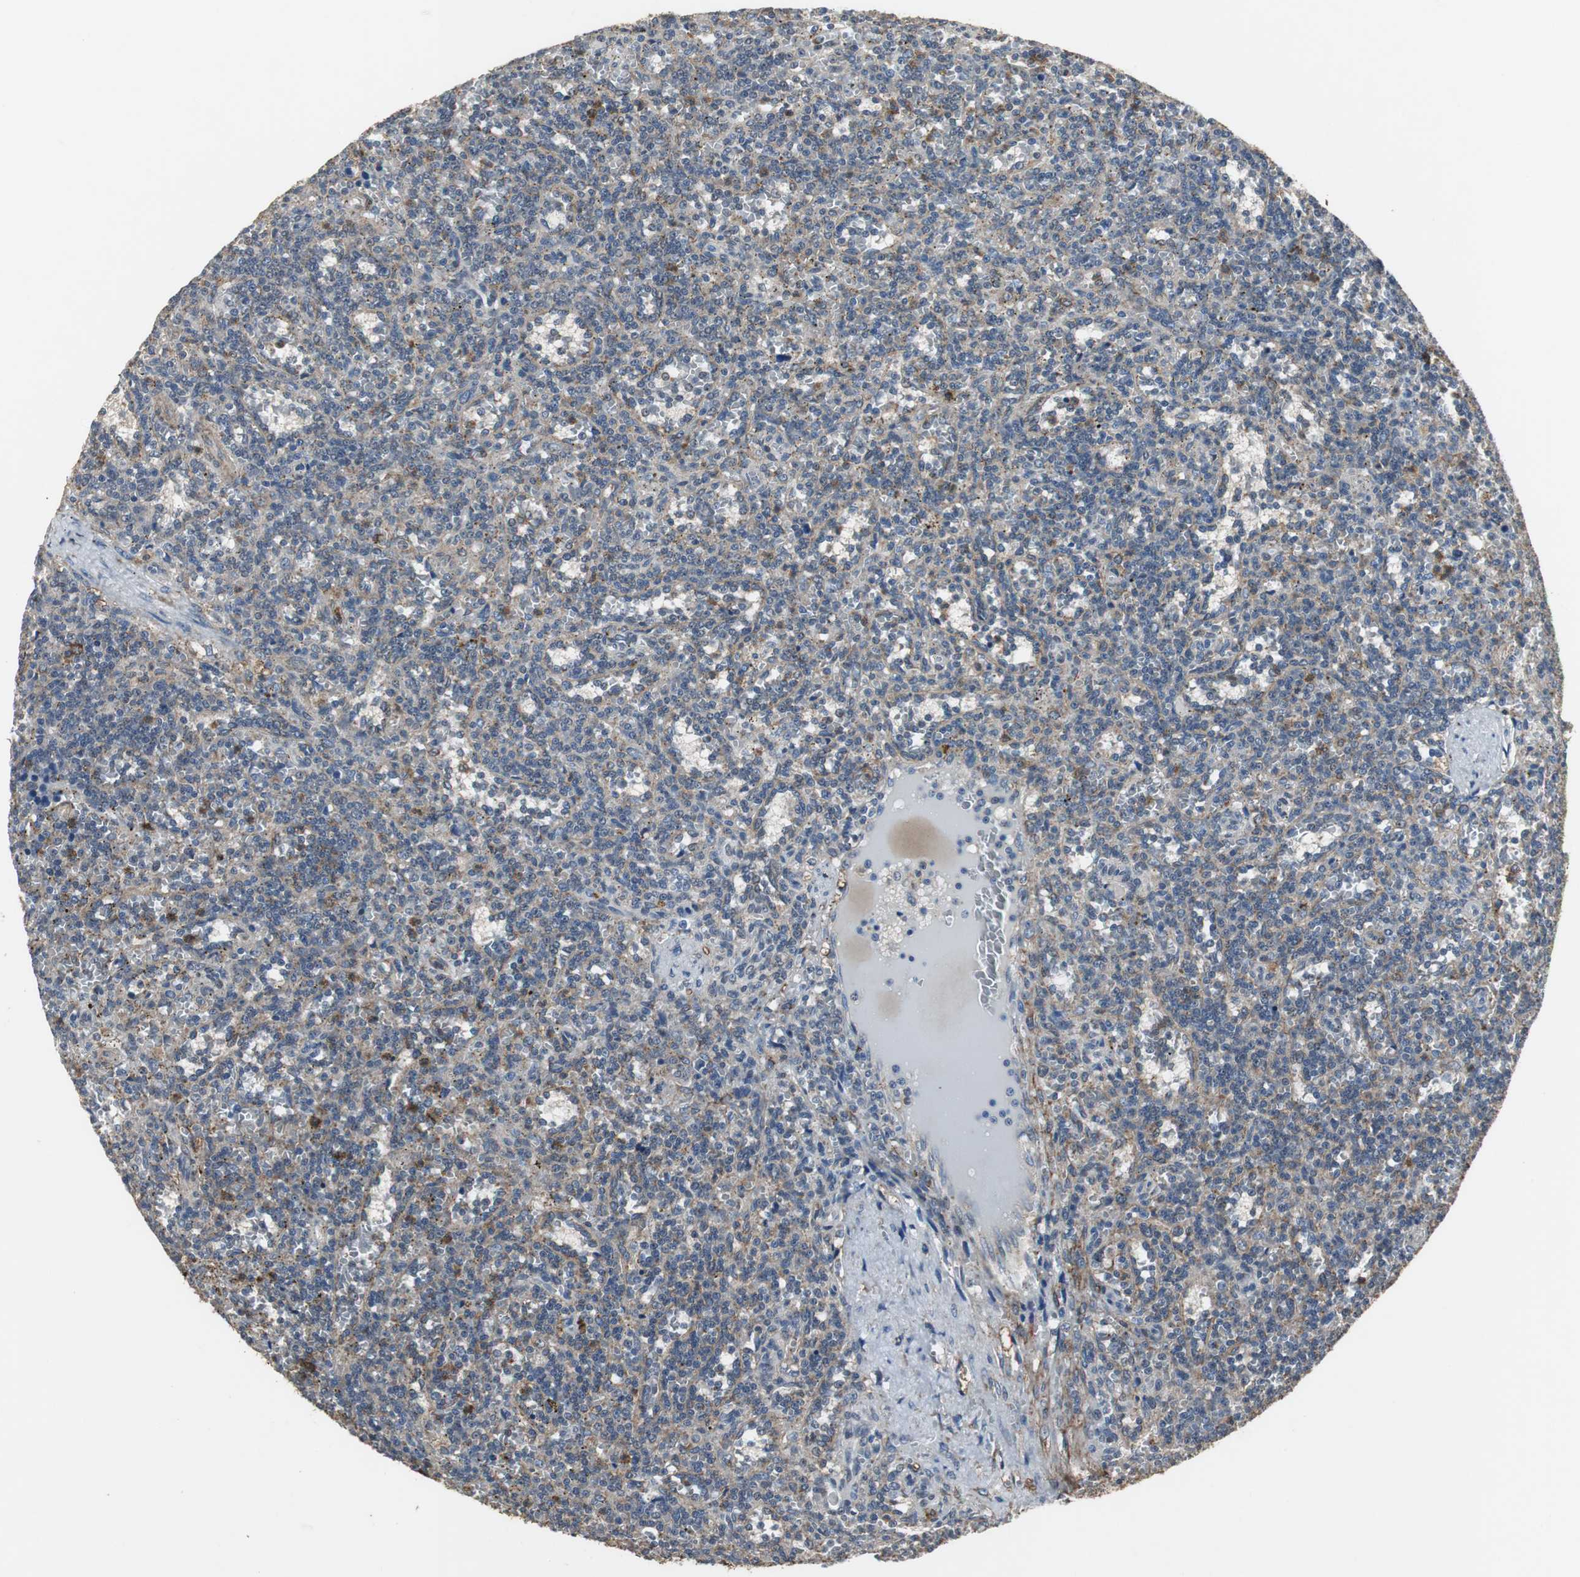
{"staining": {"intensity": "moderate", "quantity": ">75%", "location": "cytoplasmic/membranous"}, "tissue": "lymphoma", "cell_type": "Tumor cells", "image_type": "cancer", "snomed": [{"axis": "morphology", "description": "Malignant lymphoma, non-Hodgkin's type, Low grade"}, {"axis": "topography", "description": "Spleen"}], "caption": "A photomicrograph showing moderate cytoplasmic/membranous positivity in approximately >75% of tumor cells in malignant lymphoma, non-Hodgkin's type (low-grade), as visualized by brown immunohistochemical staining.", "gene": "JTB", "patient": {"sex": "male", "age": 73}}